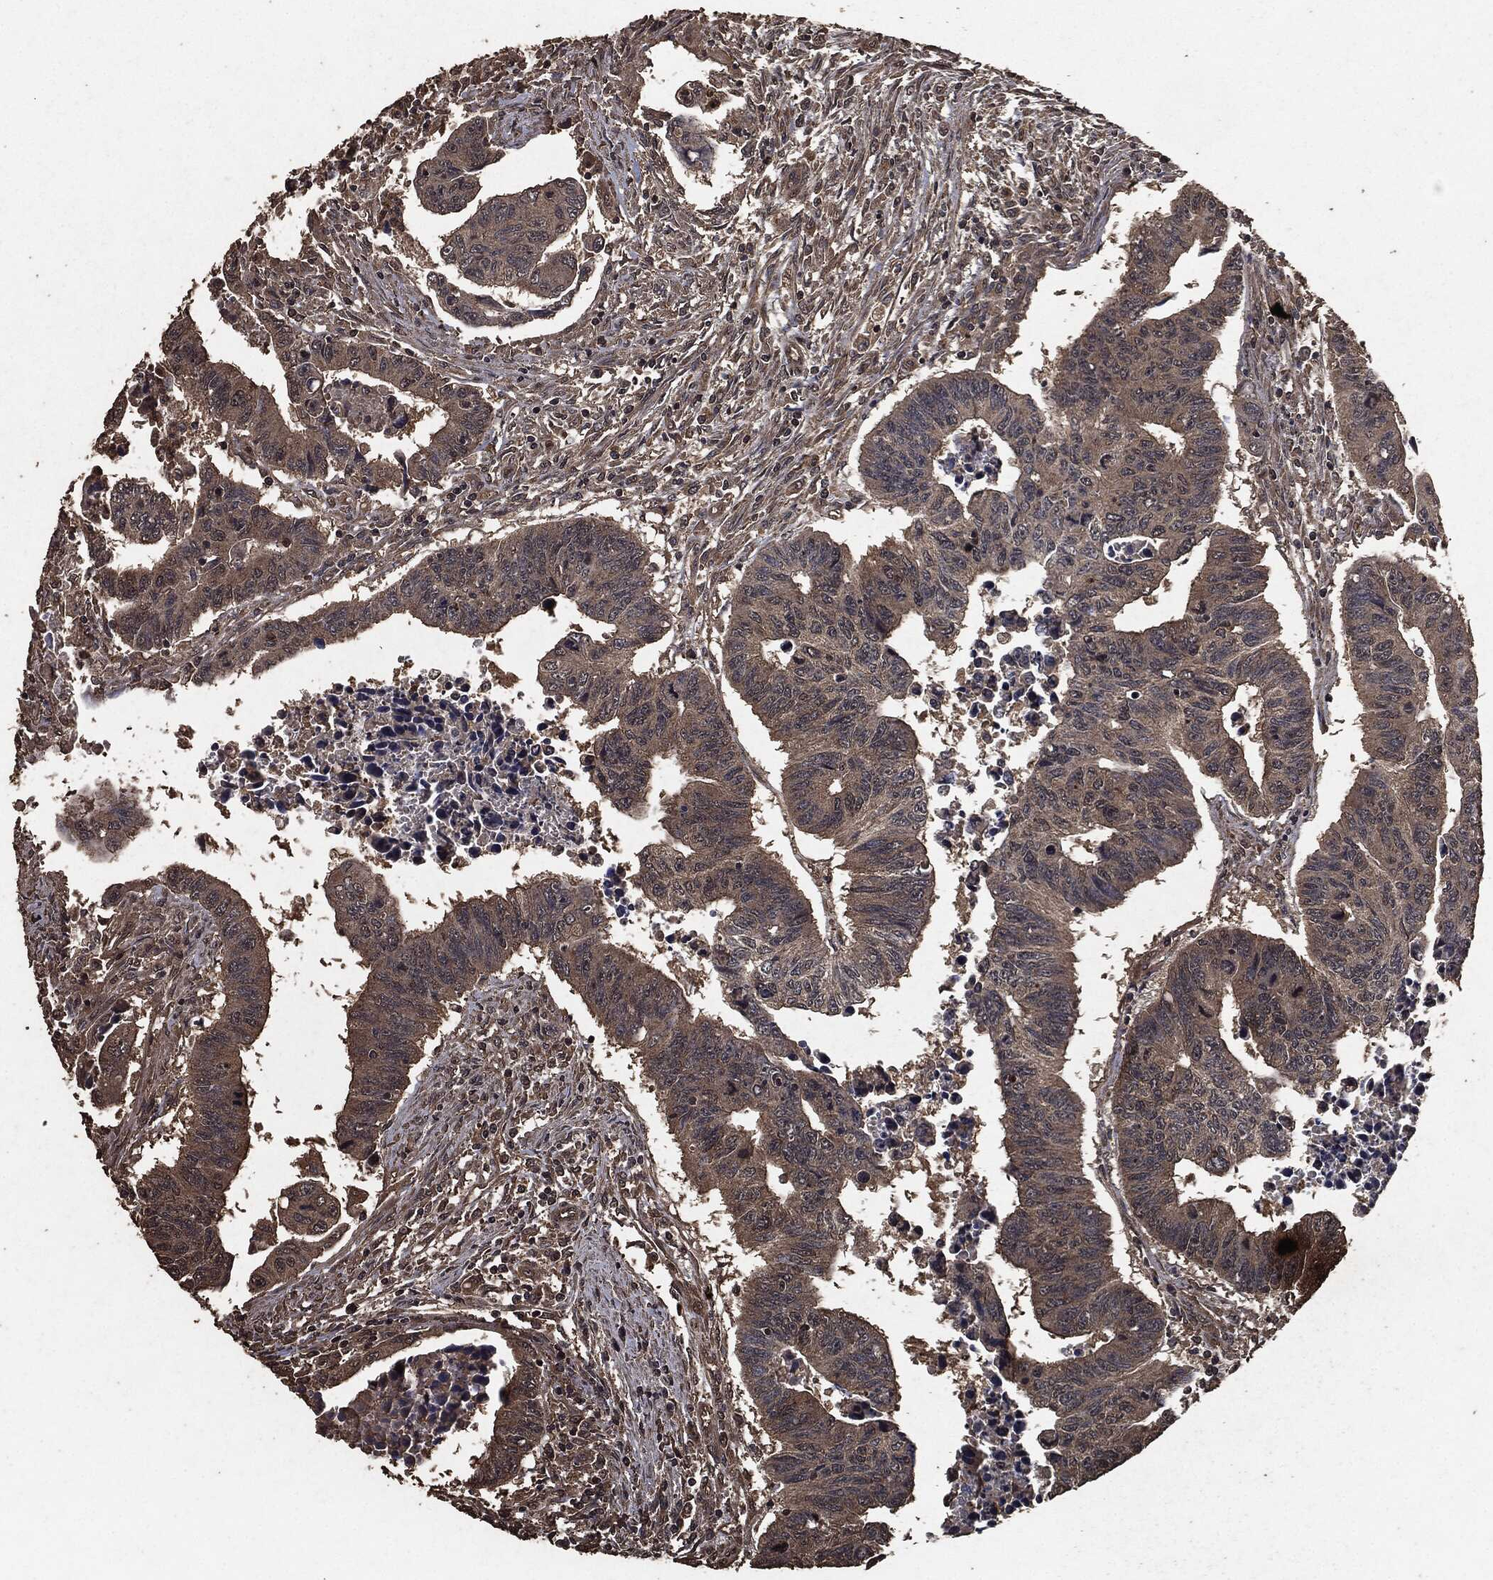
{"staining": {"intensity": "weak", "quantity": ">75%", "location": "cytoplasmic/membranous"}, "tissue": "colorectal cancer", "cell_type": "Tumor cells", "image_type": "cancer", "snomed": [{"axis": "morphology", "description": "Adenocarcinoma, NOS"}, {"axis": "topography", "description": "Rectum"}], "caption": "Protein expression analysis of colorectal cancer displays weak cytoplasmic/membranous expression in approximately >75% of tumor cells.", "gene": "AKT1S1", "patient": {"sex": "female", "age": 85}}